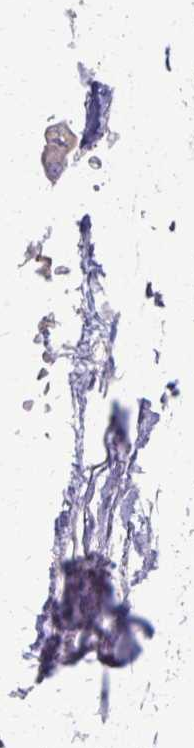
{"staining": {"intensity": "negative", "quantity": "none", "location": "none"}, "tissue": "soft tissue", "cell_type": "Chondrocytes", "image_type": "normal", "snomed": [{"axis": "morphology", "description": "Normal tissue, NOS"}, {"axis": "topography", "description": "Cartilage tissue"}, {"axis": "topography", "description": "Bronchus"}], "caption": "This is an immunohistochemistry (IHC) micrograph of unremarkable human soft tissue. There is no expression in chondrocytes.", "gene": "ENSG00000275249", "patient": {"sex": "male", "age": 64}}